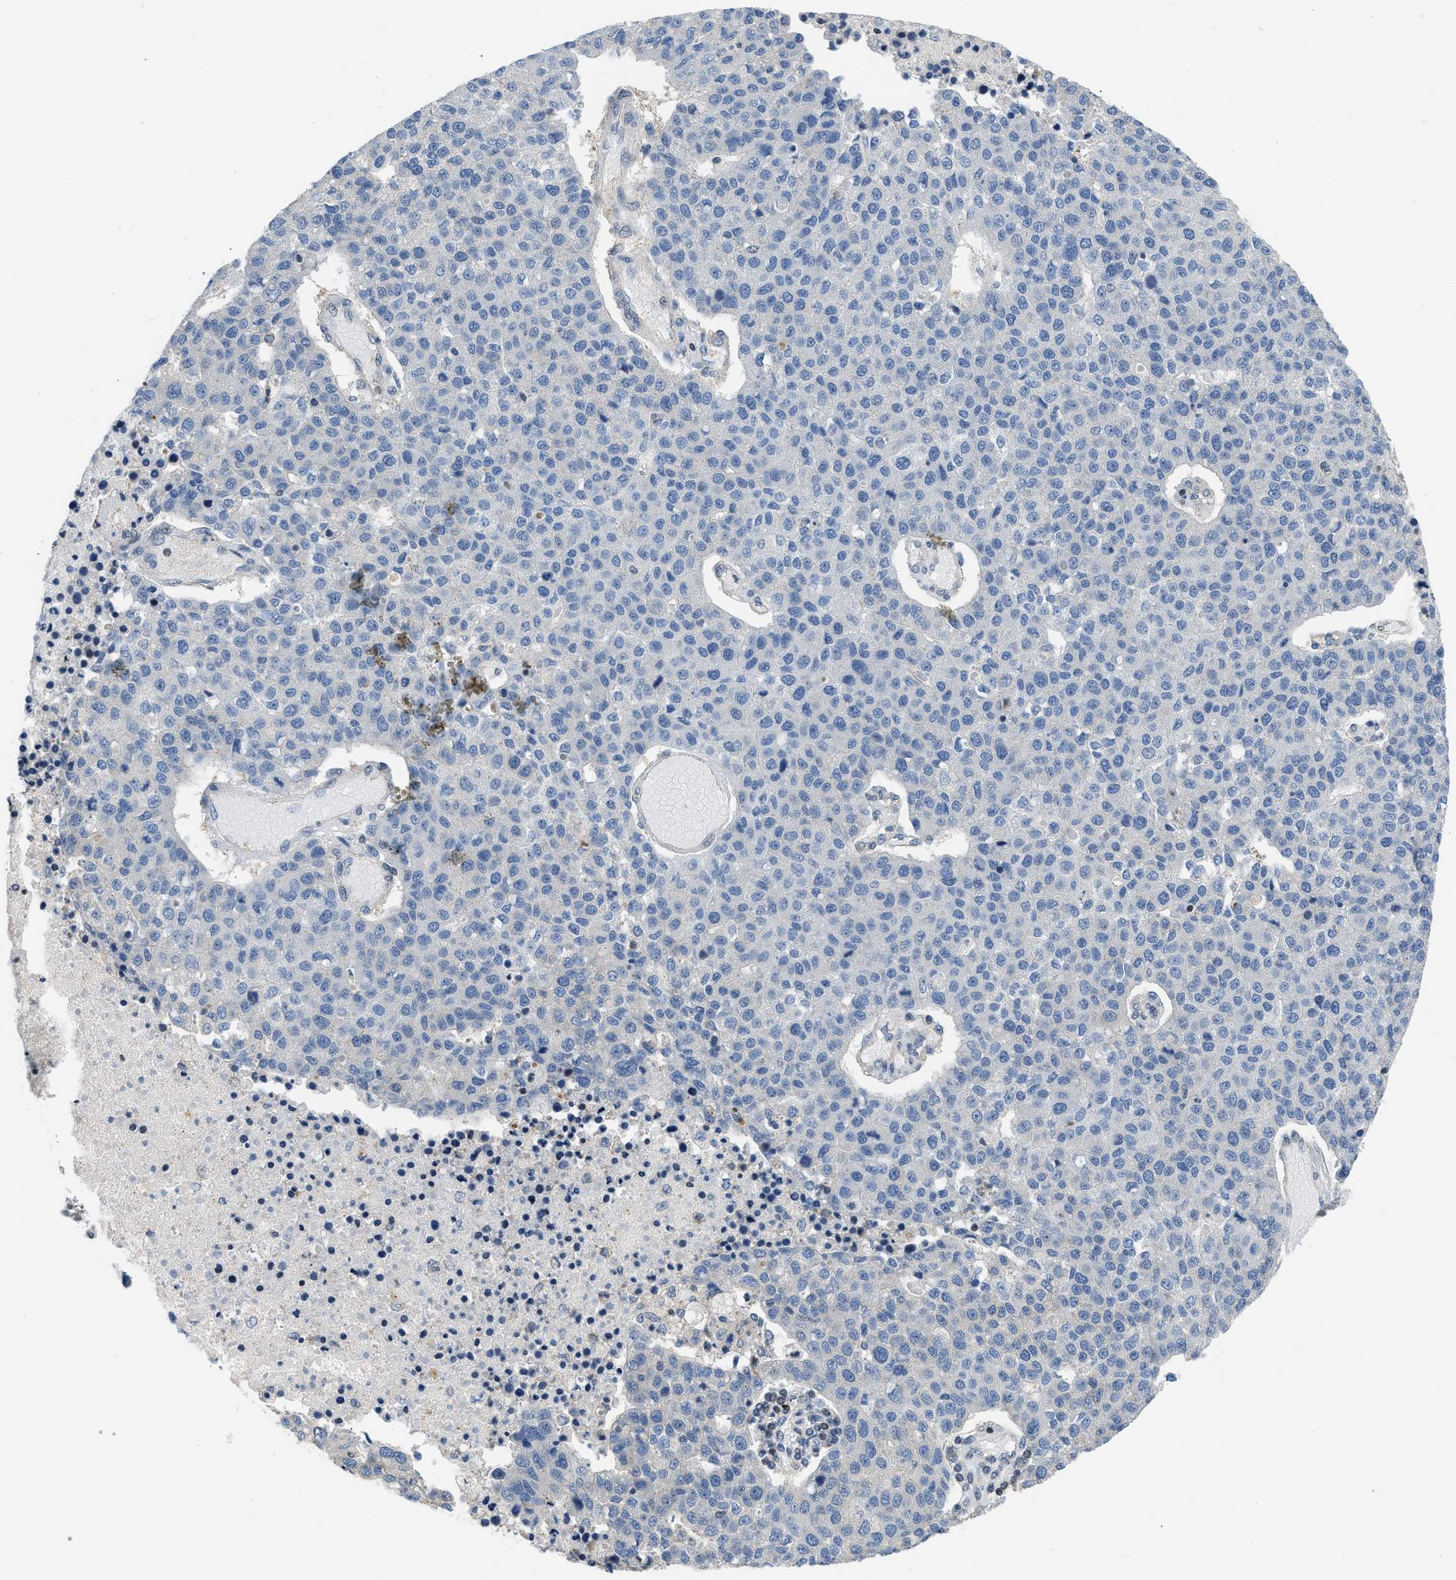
{"staining": {"intensity": "negative", "quantity": "none", "location": "none"}, "tissue": "pancreatic cancer", "cell_type": "Tumor cells", "image_type": "cancer", "snomed": [{"axis": "morphology", "description": "Adenocarcinoma, NOS"}, {"axis": "topography", "description": "Pancreas"}], "caption": "Histopathology image shows no protein staining in tumor cells of pancreatic cancer (adenocarcinoma) tissue. (DAB (3,3'-diaminobenzidine) IHC visualized using brightfield microscopy, high magnification).", "gene": "OLIG3", "patient": {"sex": "female", "age": 61}}